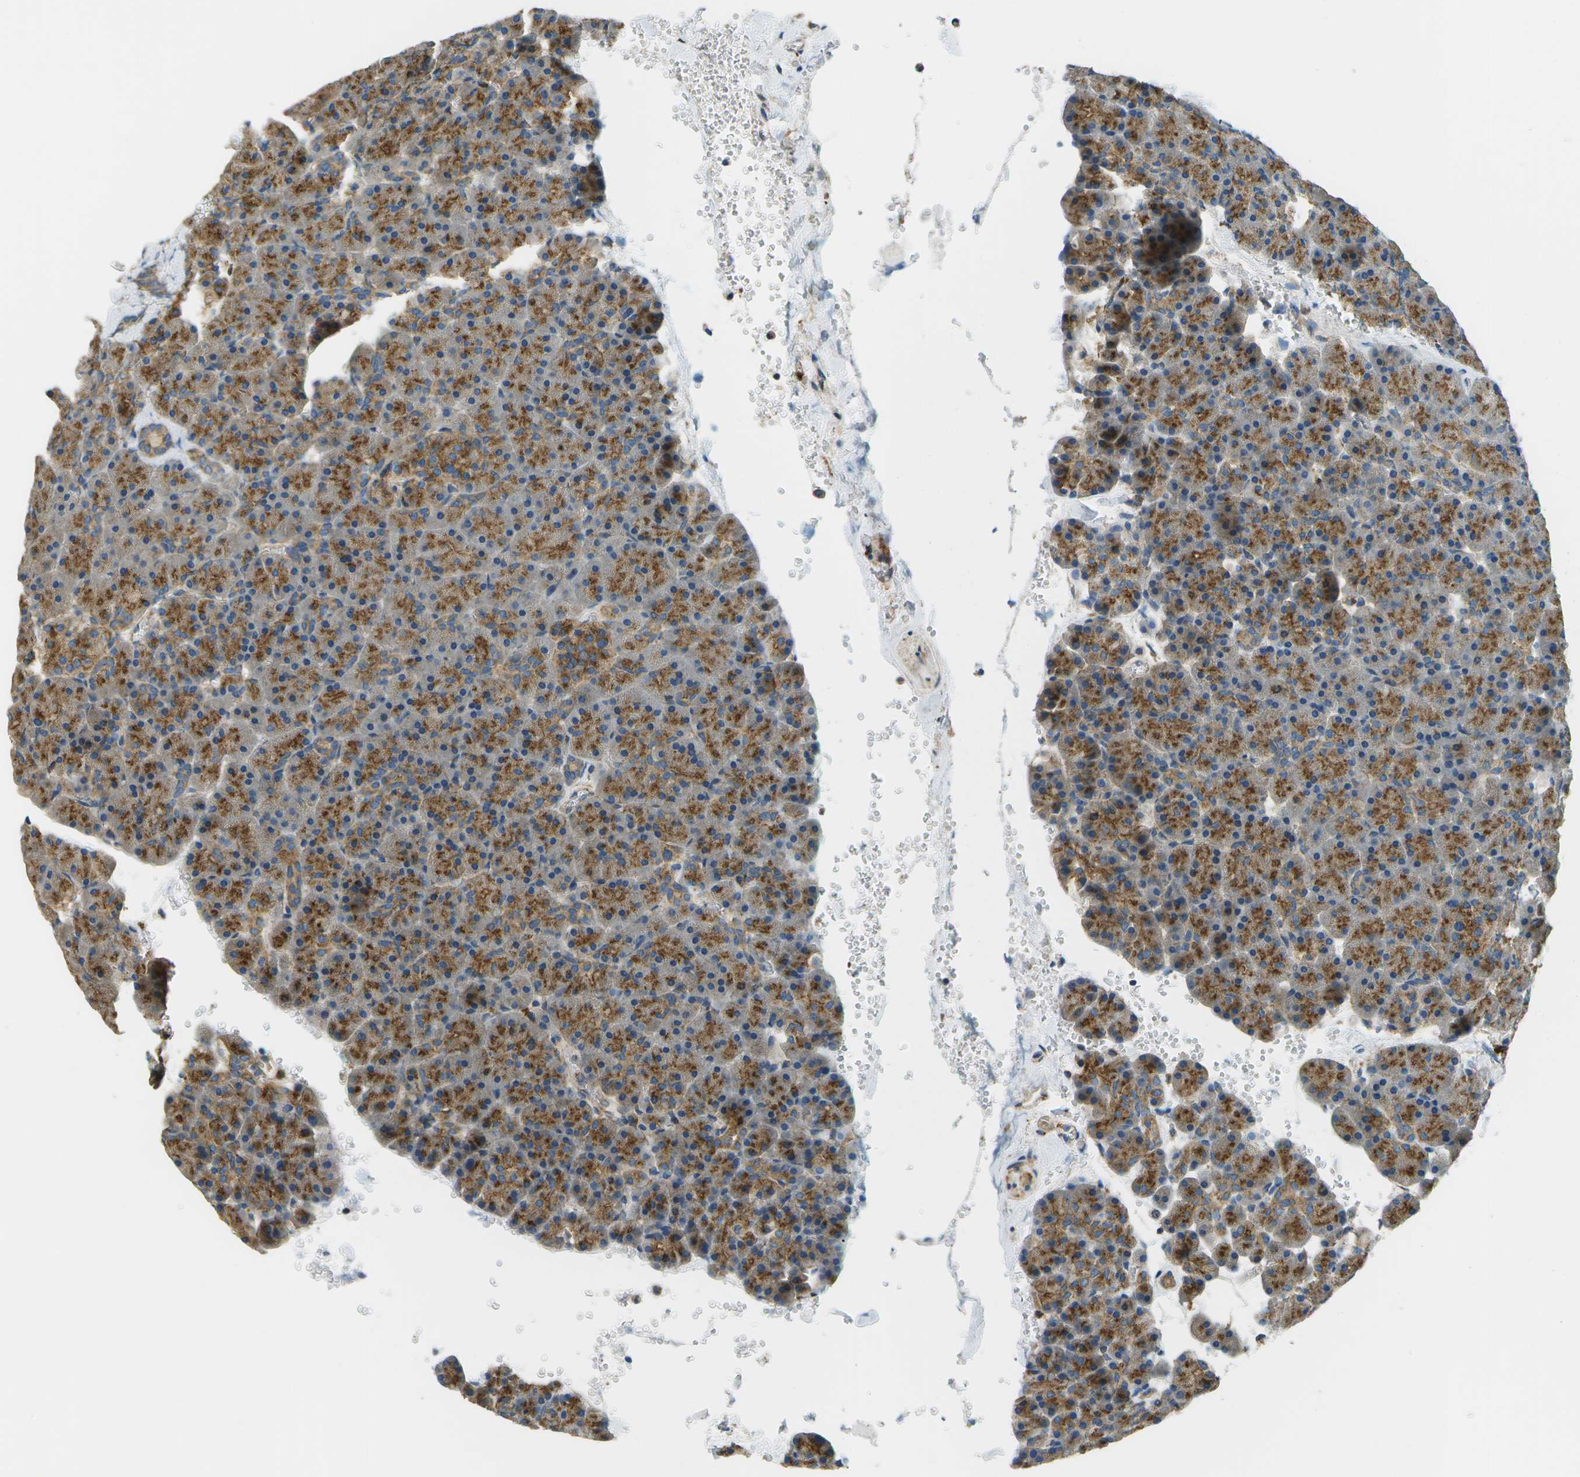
{"staining": {"intensity": "moderate", "quantity": ">75%", "location": "cytoplasmic/membranous"}, "tissue": "pancreas", "cell_type": "Exocrine glandular cells", "image_type": "normal", "snomed": [{"axis": "morphology", "description": "Normal tissue, NOS"}, {"axis": "topography", "description": "Pancreas"}], "caption": "A brown stain shows moderate cytoplasmic/membranous staining of a protein in exocrine glandular cells of normal pancreas. (DAB (3,3'-diaminobenzidine) = brown stain, brightfield microscopy at high magnification).", "gene": "CLTC", "patient": {"sex": "female", "age": 35}}